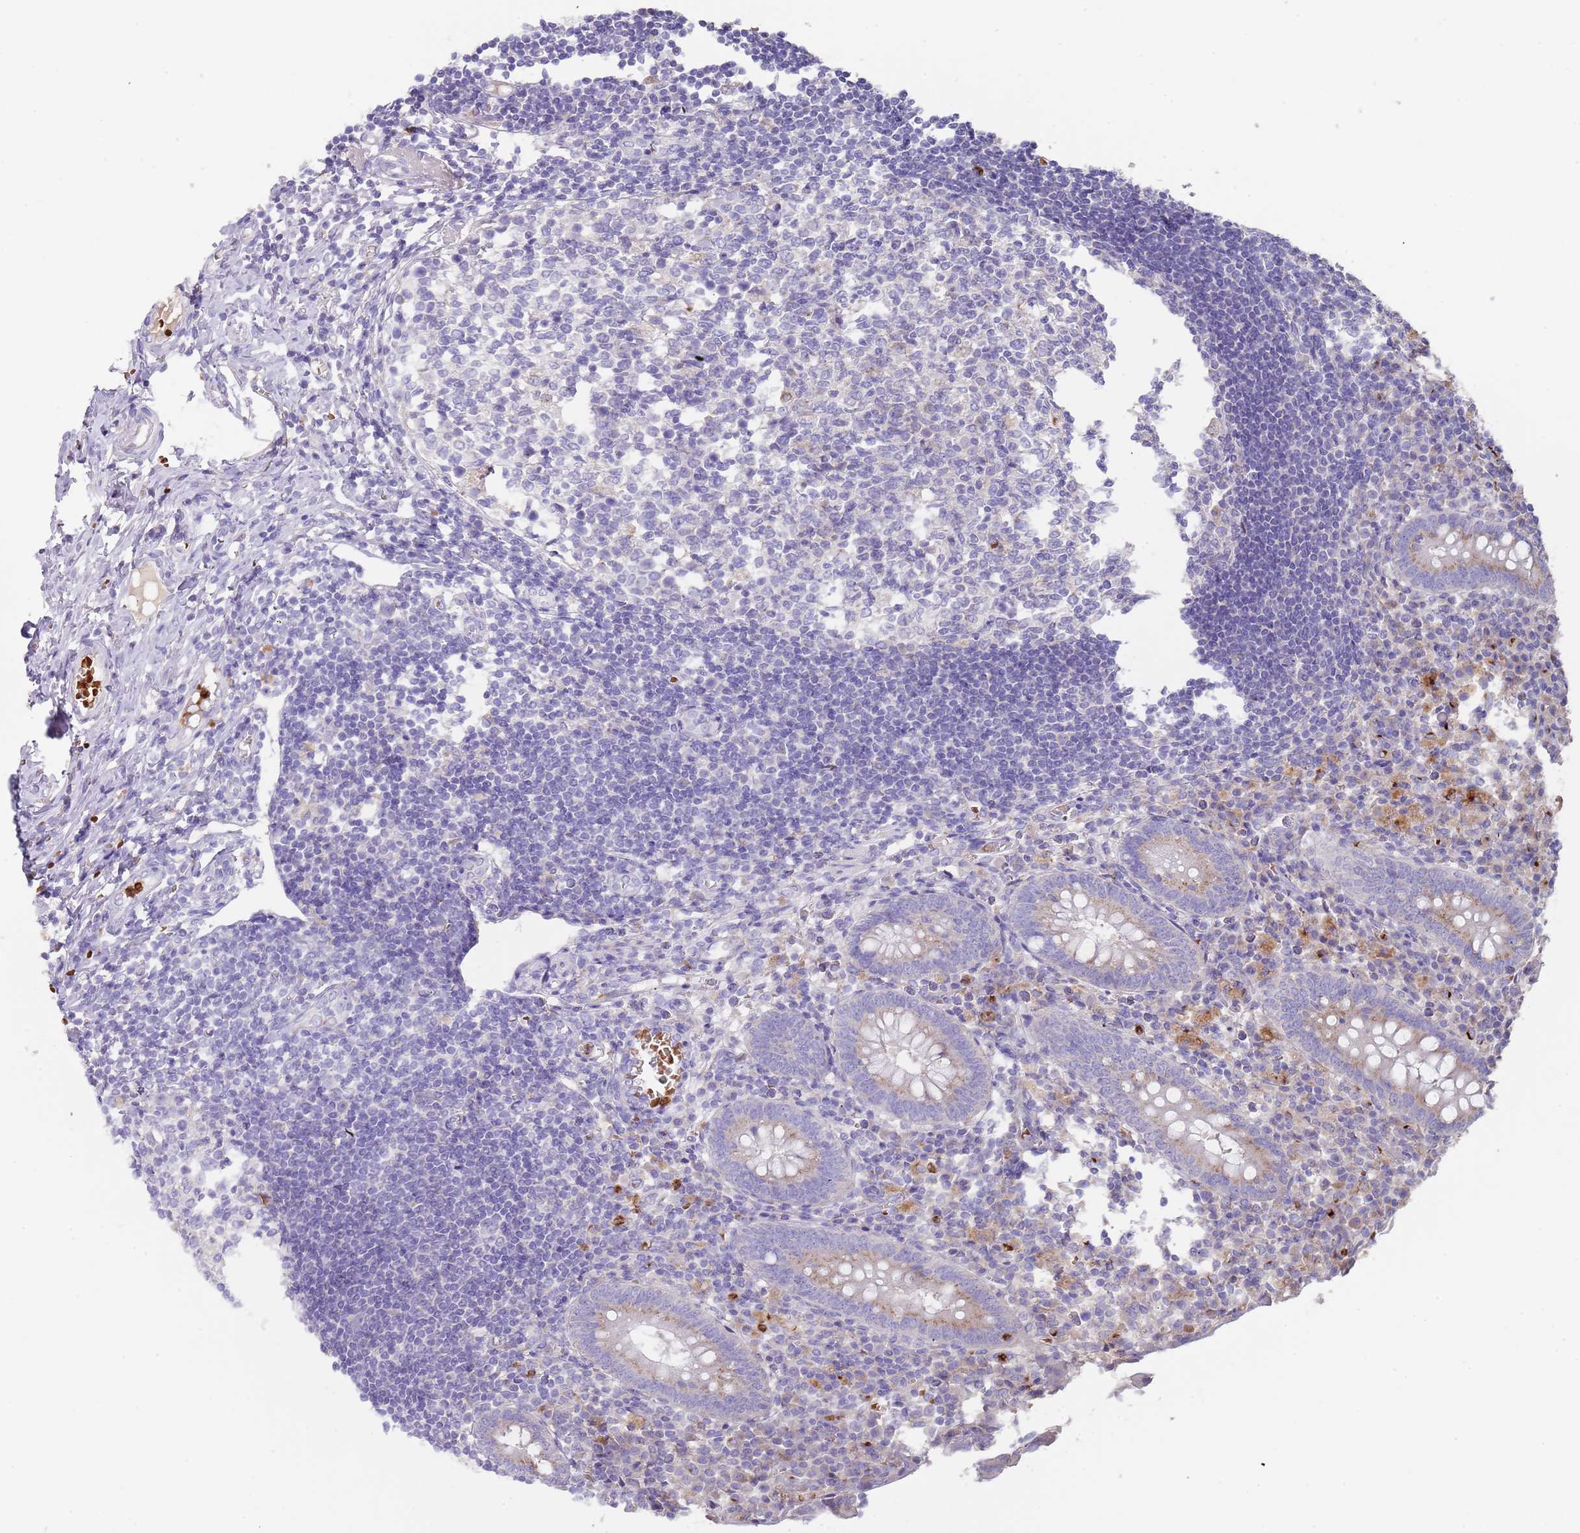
{"staining": {"intensity": "weak", "quantity": "<25%", "location": "cytoplasmic/membranous"}, "tissue": "appendix", "cell_type": "Glandular cells", "image_type": "normal", "snomed": [{"axis": "morphology", "description": "Normal tissue, NOS"}, {"axis": "topography", "description": "Appendix"}], "caption": "The immunohistochemistry image has no significant staining in glandular cells of appendix. (Brightfield microscopy of DAB (3,3'-diaminobenzidine) immunohistochemistry (IHC) at high magnification).", "gene": "TMEM251", "patient": {"sex": "female", "age": 17}}